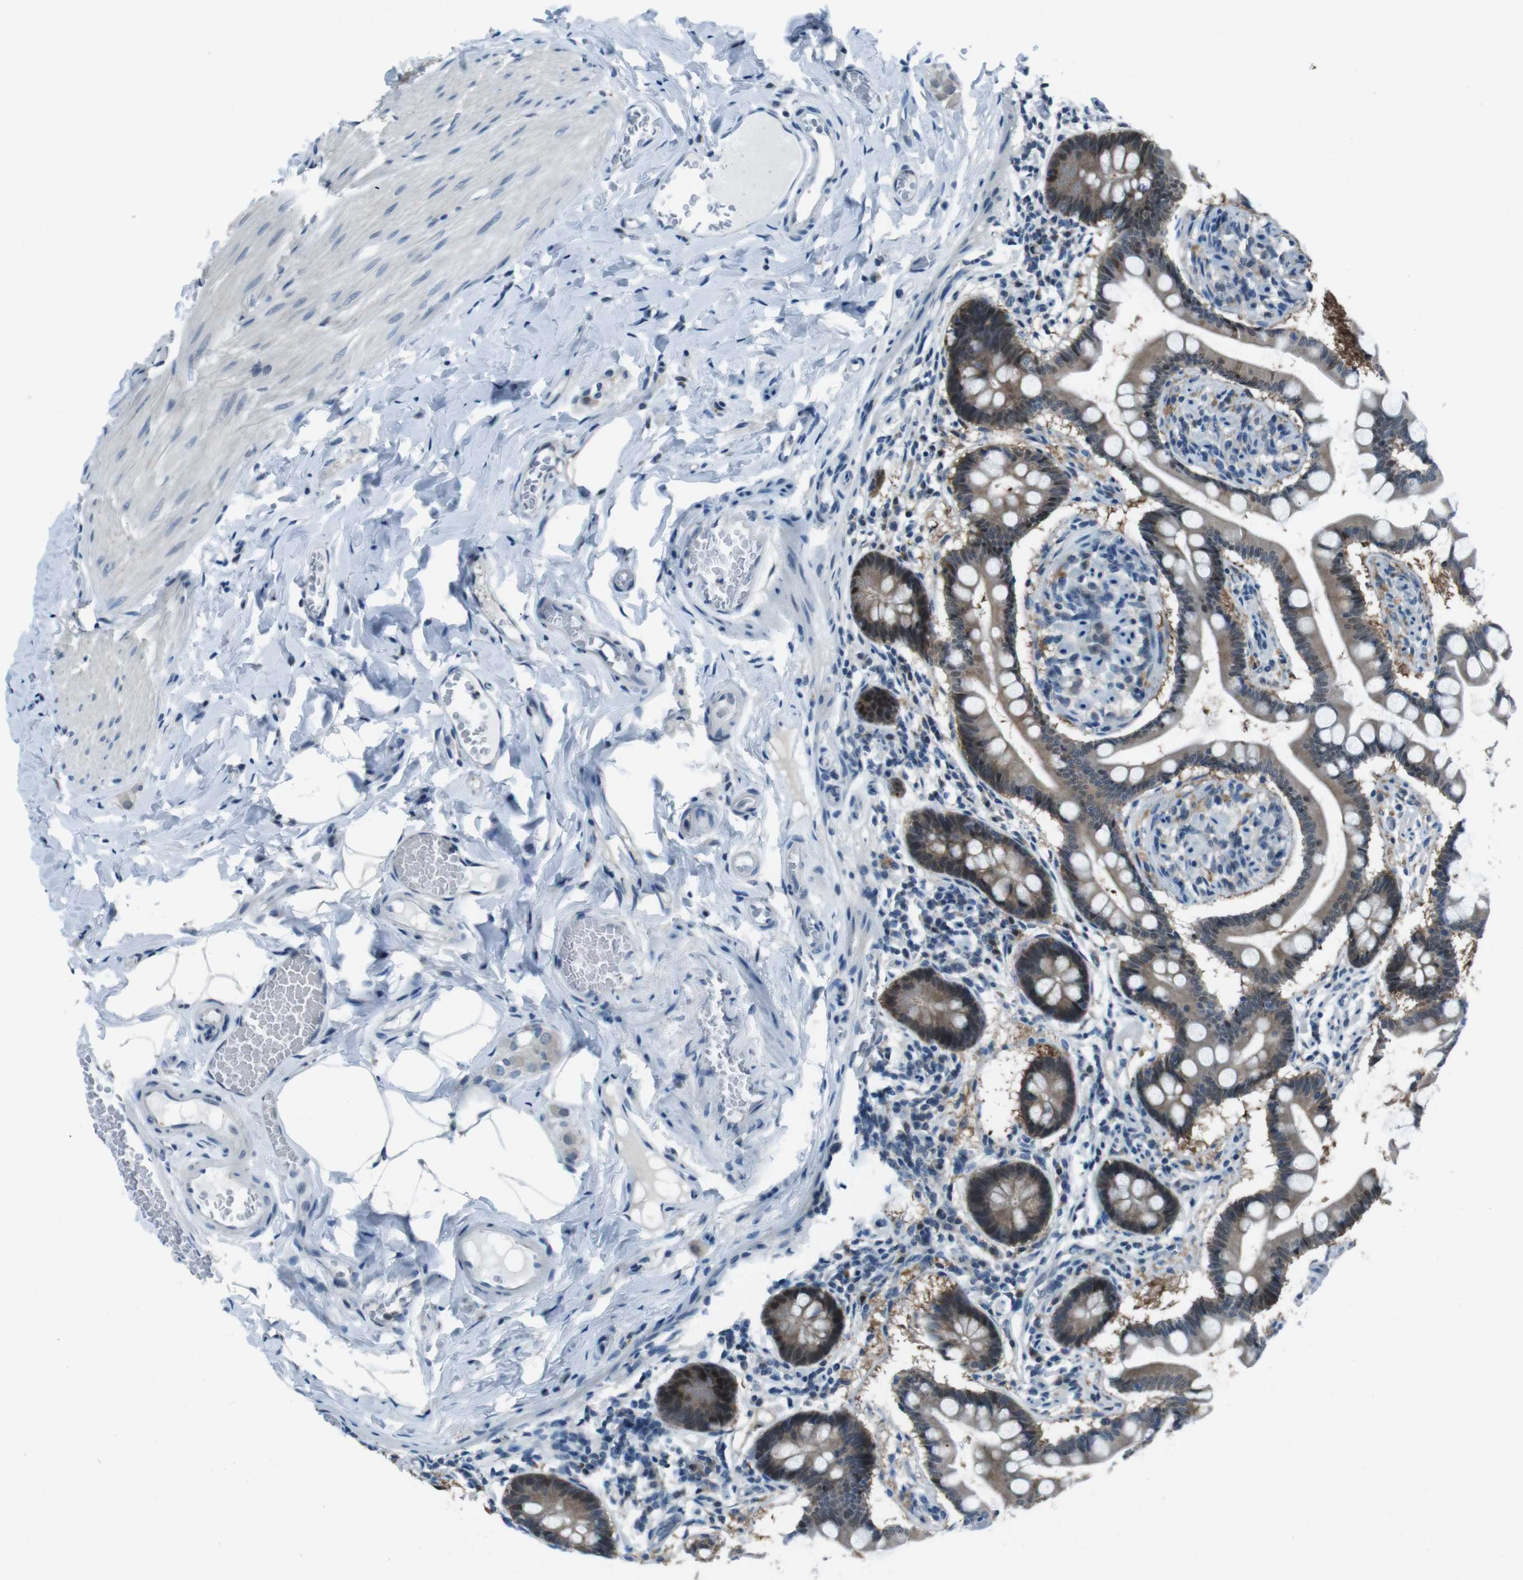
{"staining": {"intensity": "moderate", "quantity": ">75%", "location": "cytoplasmic/membranous"}, "tissue": "small intestine", "cell_type": "Glandular cells", "image_type": "normal", "snomed": [{"axis": "morphology", "description": "Normal tissue, NOS"}, {"axis": "topography", "description": "Small intestine"}], "caption": "IHC of benign human small intestine demonstrates medium levels of moderate cytoplasmic/membranous positivity in approximately >75% of glandular cells. The protein is stained brown, and the nuclei are stained in blue (DAB IHC with brightfield microscopy, high magnification).", "gene": "LRP5", "patient": {"sex": "male", "age": 41}}